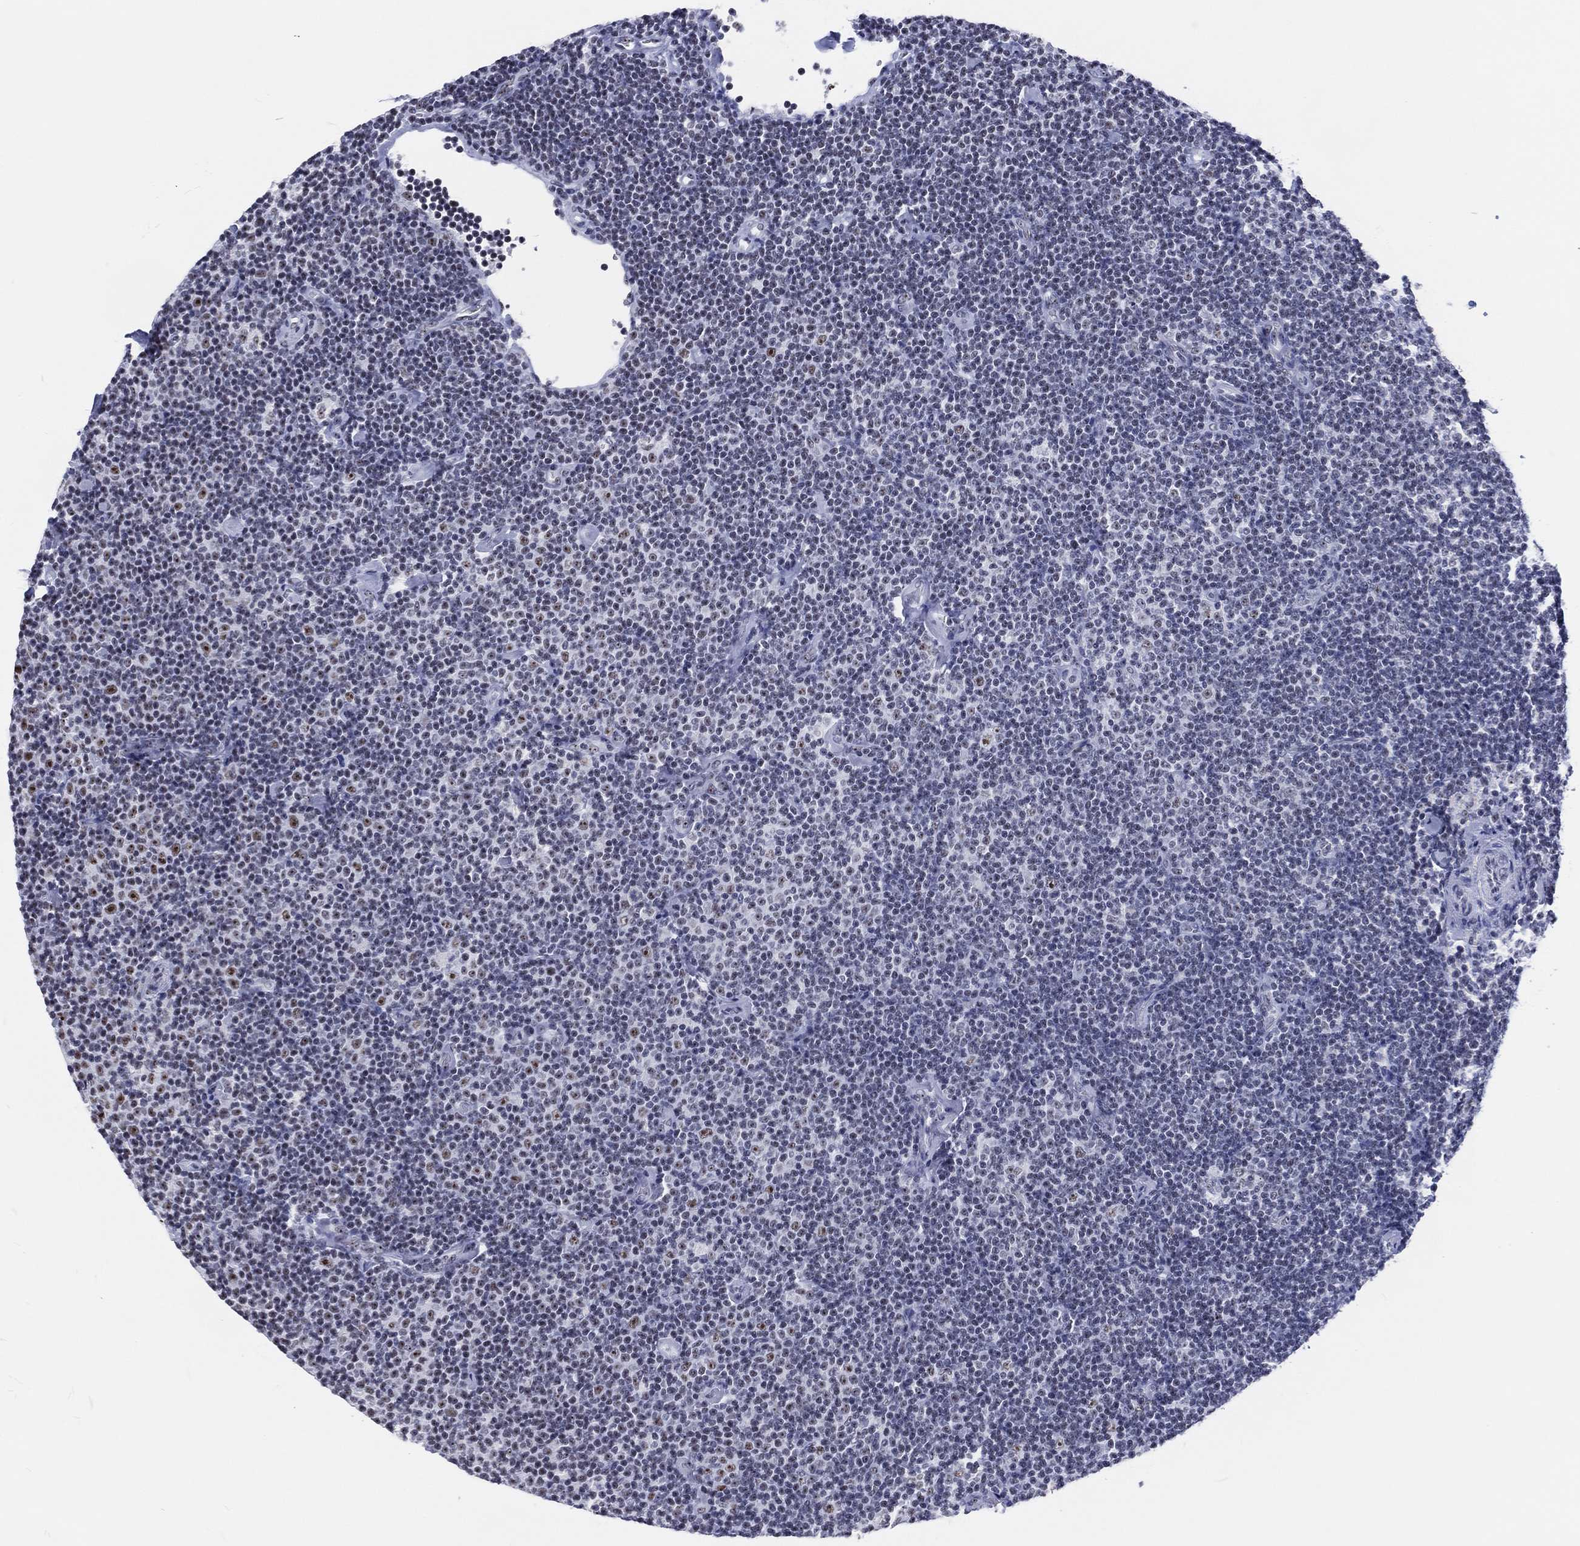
{"staining": {"intensity": "negative", "quantity": "none", "location": "none"}, "tissue": "lymphoma", "cell_type": "Tumor cells", "image_type": "cancer", "snomed": [{"axis": "morphology", "description": "Malignant lymphoma, non-Hodgkin's type, Low grade"}, {"axis": "topography", "description": "Lymph node"}], "caption": "Immunohistochemistry image of human lymphoma stained for a protein (brown), which reveals no expression in tumor cells.", "gene": "MAPK8IP1", "patient": {"sex": "male", "age": 81}}